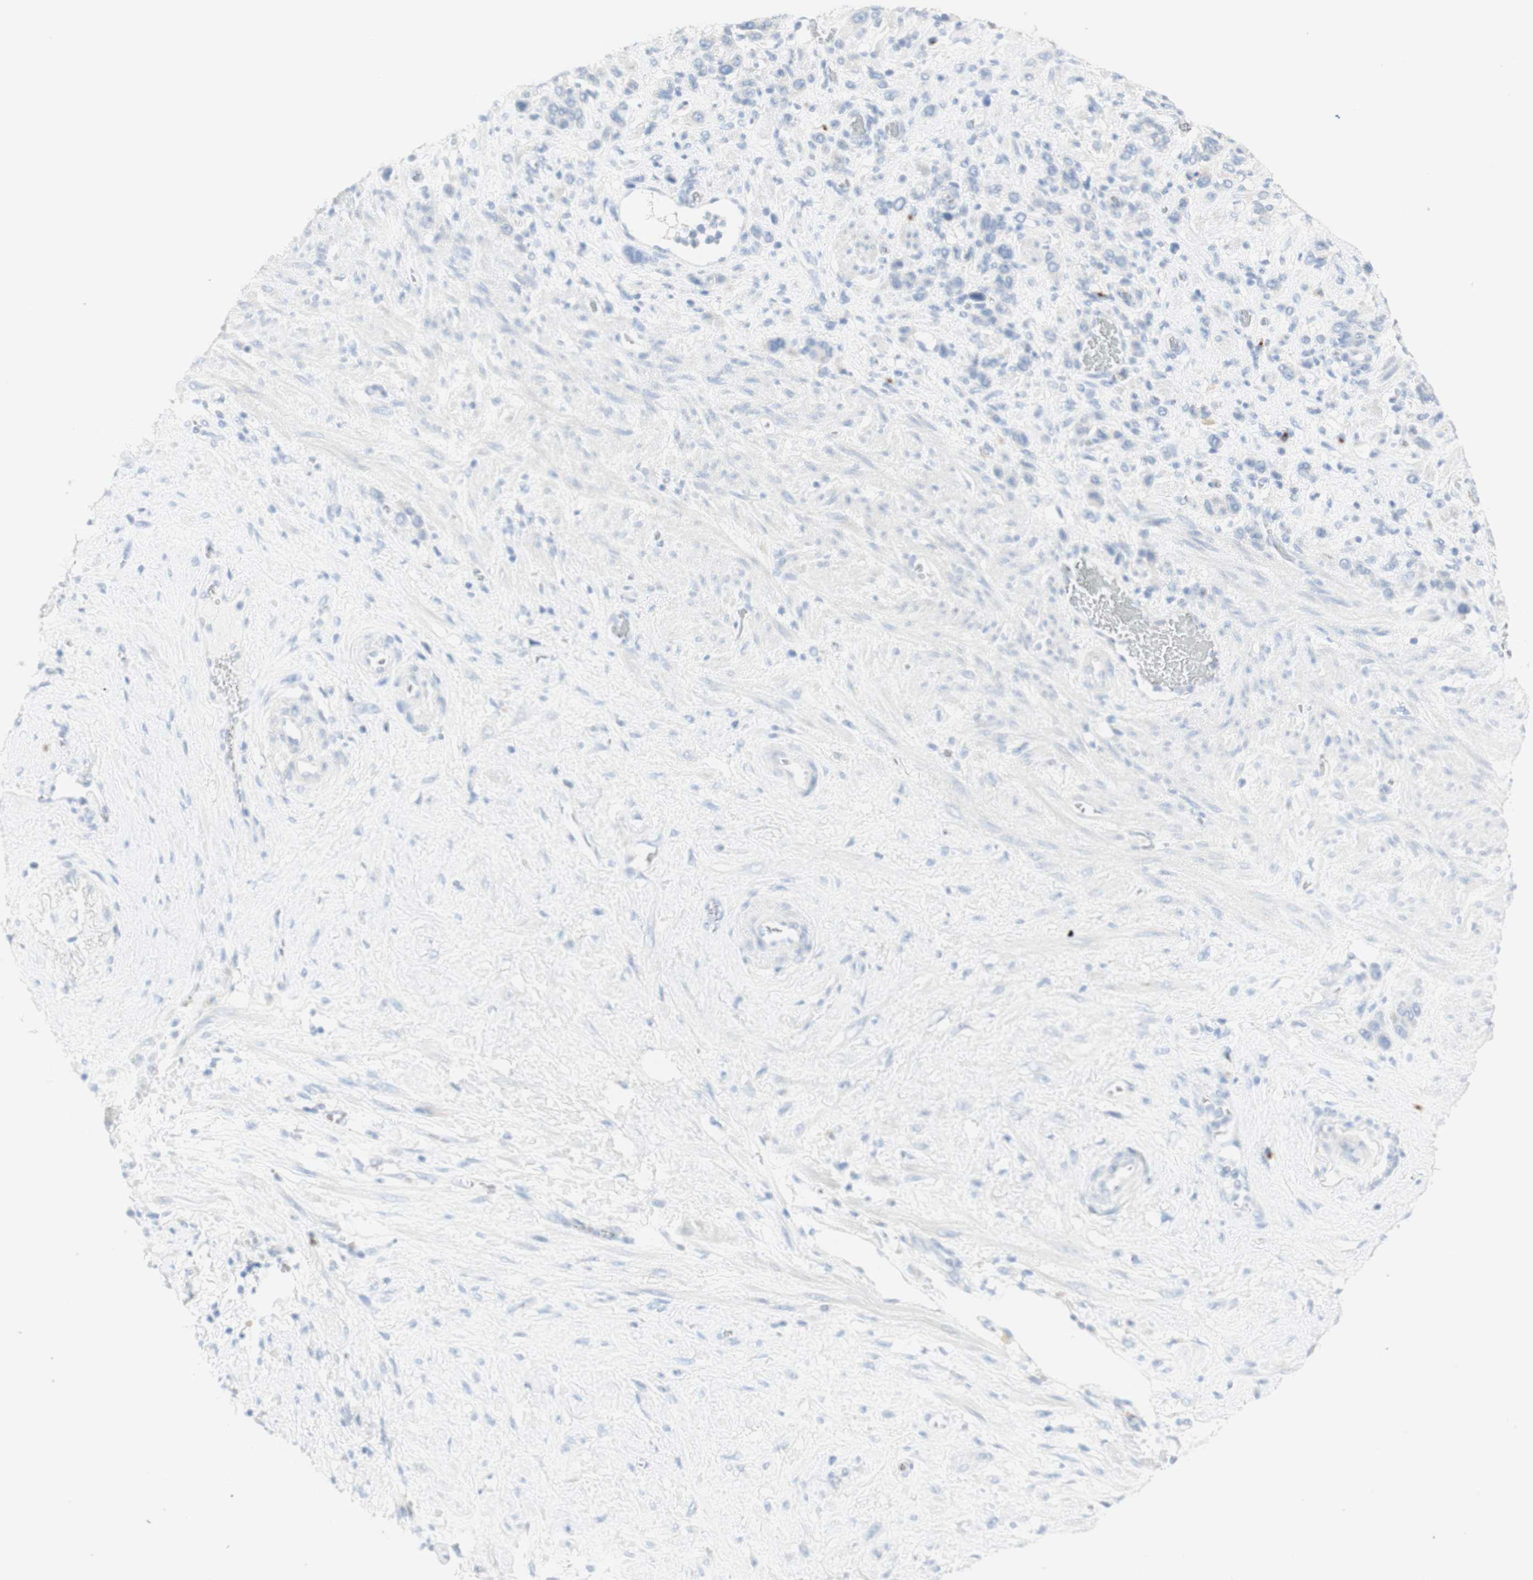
{"staining": {"intensity": "negative", "quantity": "none", "location": "none"}, "tissue": "stomach cancer", "cell_type": "Tumor cells", "image_type": "cancer", "snomed": [{"axis": "morphology", "description": "Adenocarcinoma, NOS"}, {"axis": "morphology", "description": "Adenocarcinoma, High grade"}, {"axis": "topography", "description": "Stomach, upper"}, {"axis": "topography", "description": "Stomach, lower"}], "caption": "Tumor cells are negative for brown protein staining in adenocarcinoma (high-grade) (stomach).", "gene": "MANEA", "patient": {"sex": "female", "age": 65}}